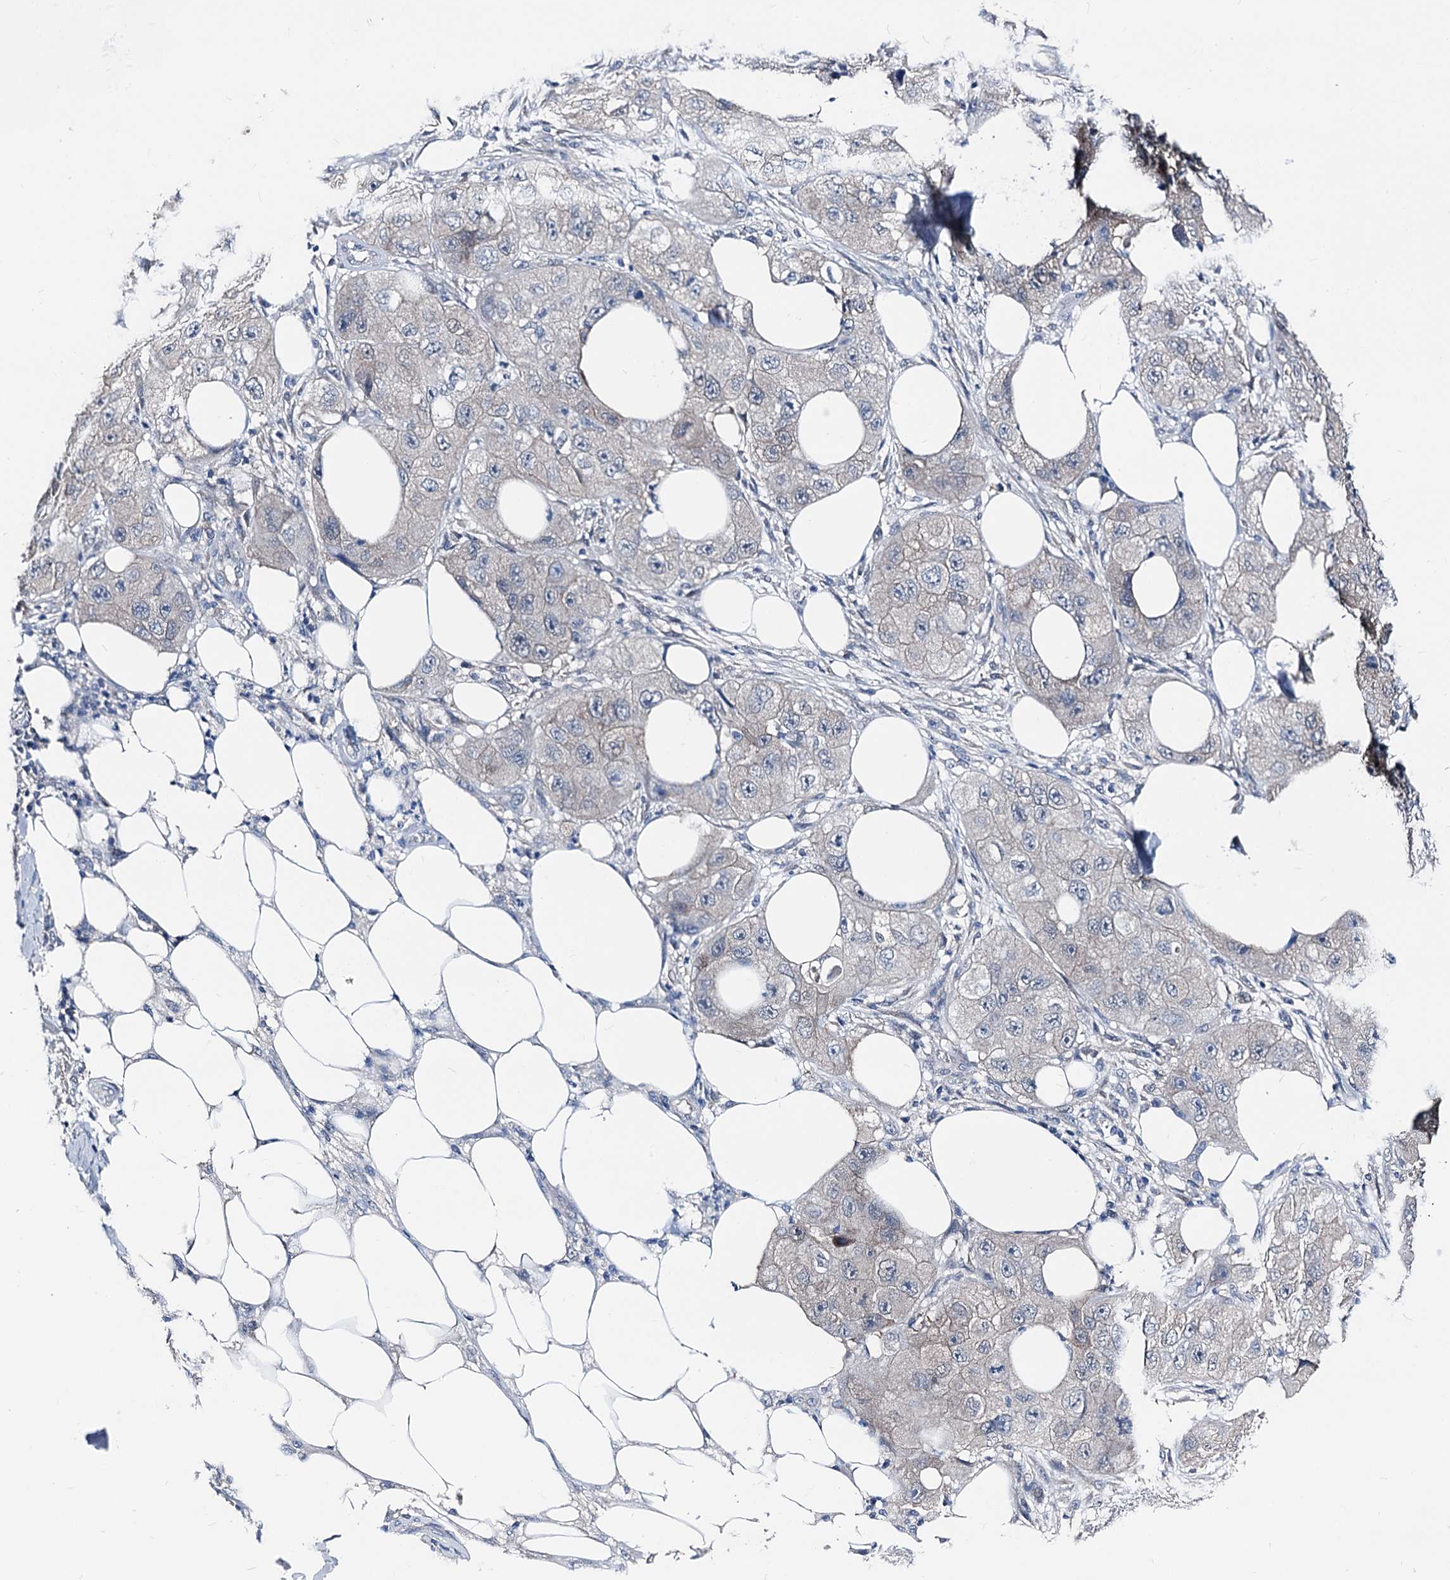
{"staining": {"intensity": "negative", "quantity": "none", "location": "none"}, "tissue": "skin cancer", "cell_type": "Tumor cells", "image_type": "cancer", "snomed": [{"axis": "morphology", "description": "Squamous cell carcinoma, NOS"}, {"axis": "topography", "description": "Skin"}, {"axis": "topography", "description": "Subcutis"}], "caption": "This is an IHC image of human squamous cell carcinoma (skin). There is no positivity in tumor cells.", "gene": "GLO1", "patient": {"sex": "male", "age": 73}}